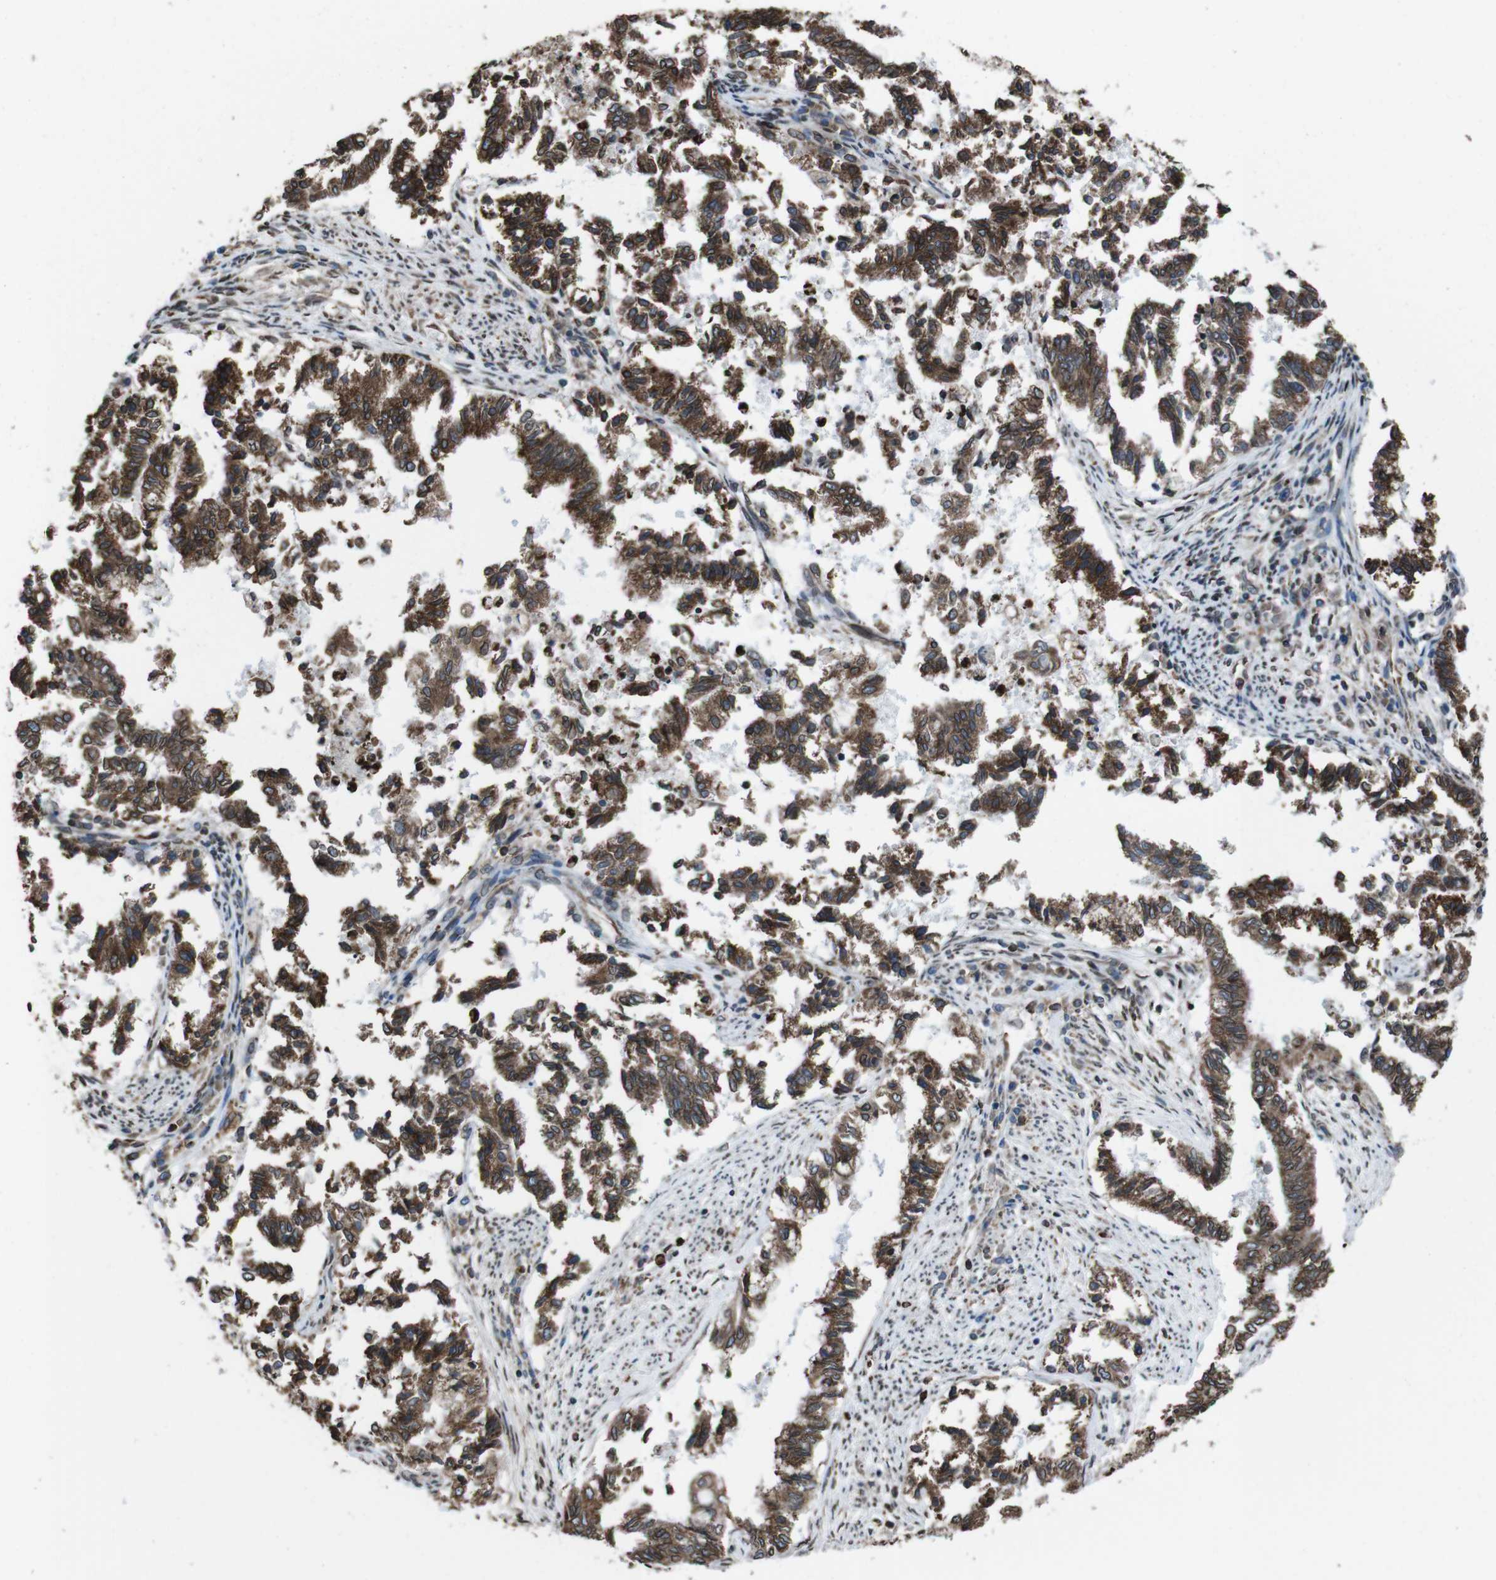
{"staining": {"intensity": "strong", "quantity": ">75%", "location": "cytoplasmic/membranous"}, "tissue": "endometrial cancer", "cell_type": "Tumor cells", "image_type": "cancer", "snomed": [{"axis": "morphology", "description": "Necrosis, NOS"}, {"axis": "morphology", "description": "Adenocarcinoma, NOS"}, {"axis": "topography", "description": "Endometrium"}], "caption": "This micrograph shows IHC staining of adenocarcinoma (endometrial), with high strong cytoplasmic/membranous positivity in about >75% of tumor cells.", "gene": "APMAP", "patient": {"sex": "female", "age": 79}}